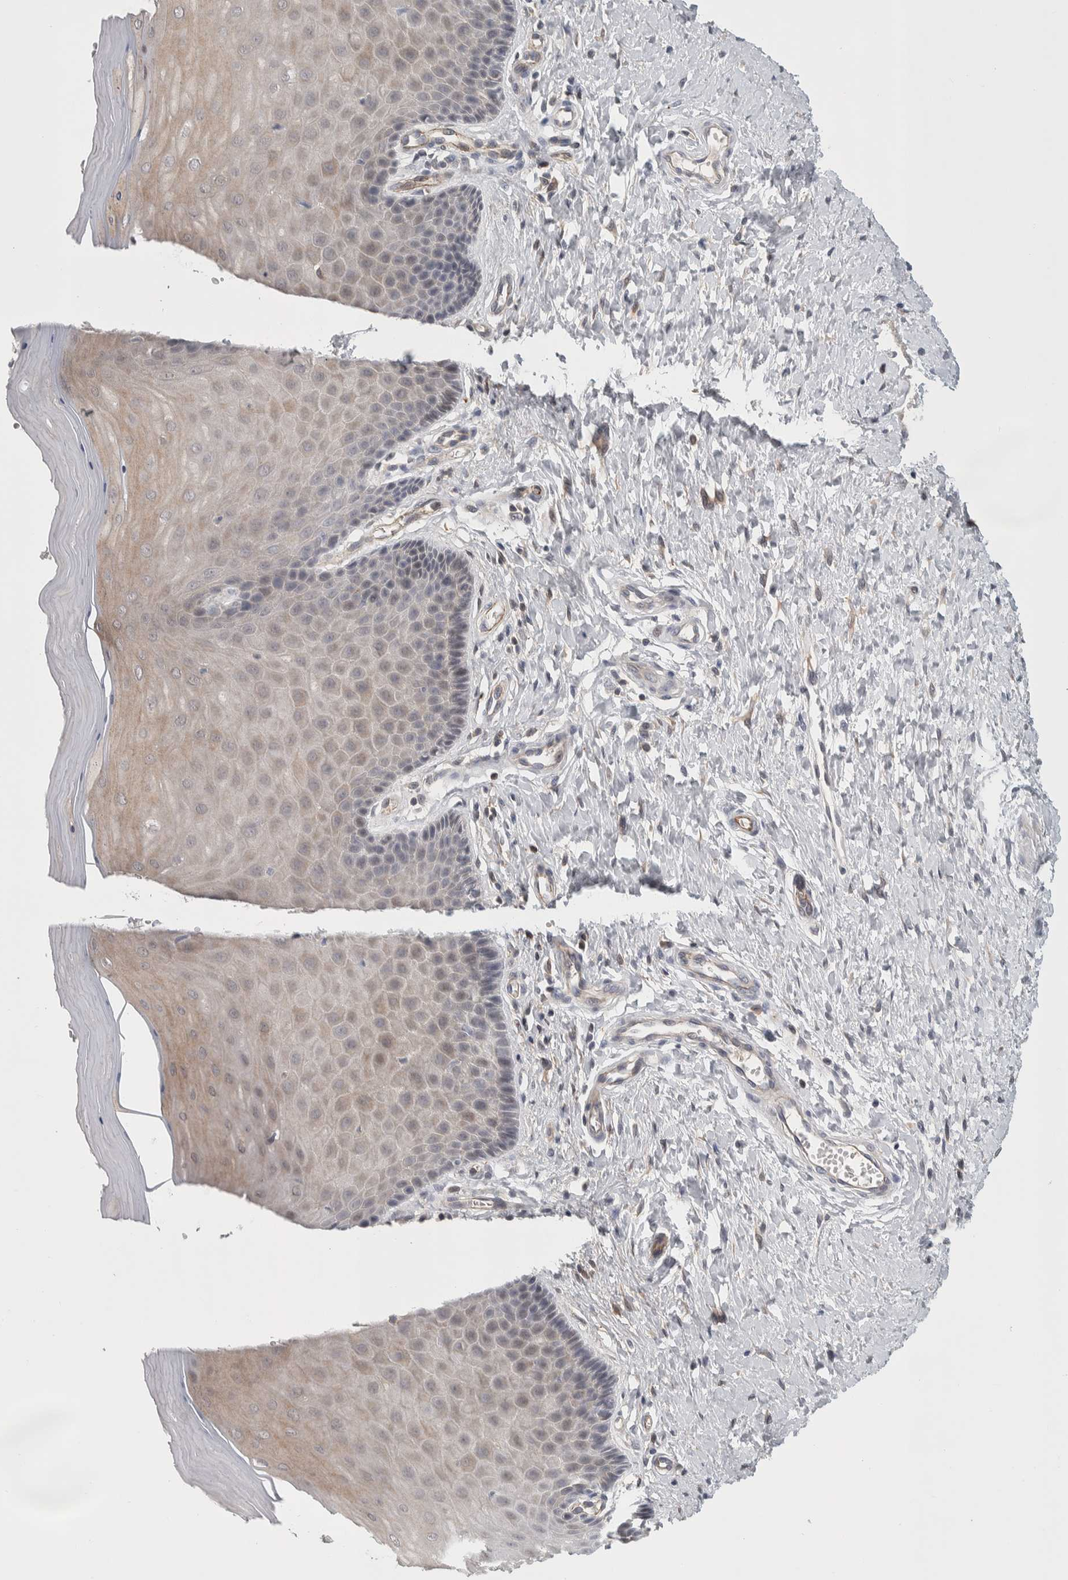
{"staining": {"intensity": "weak", "quantity": "<25%", "location": "cytoplasmic/membranous"}, "tissue": "cervix", "cell_type": "Squamous epithelial cells", "image_type": "normal", "snomed": [{"axis": "morphology", "description": "Normal tissue, NOS"}, {"axis": "topography", "description": "Cervix"}], "caption": "An immunohistochemistry photomicrograph of normal cervix is shown. There is no staining in squamous epithelial cells of cervix. (DAB (3,3'-diaminobenzidine) immunohistochemistry visualized using brightfield microscopy, high magnification).", "gene": "ZNF862", "patient": {"sex": "female", "age": 55}}